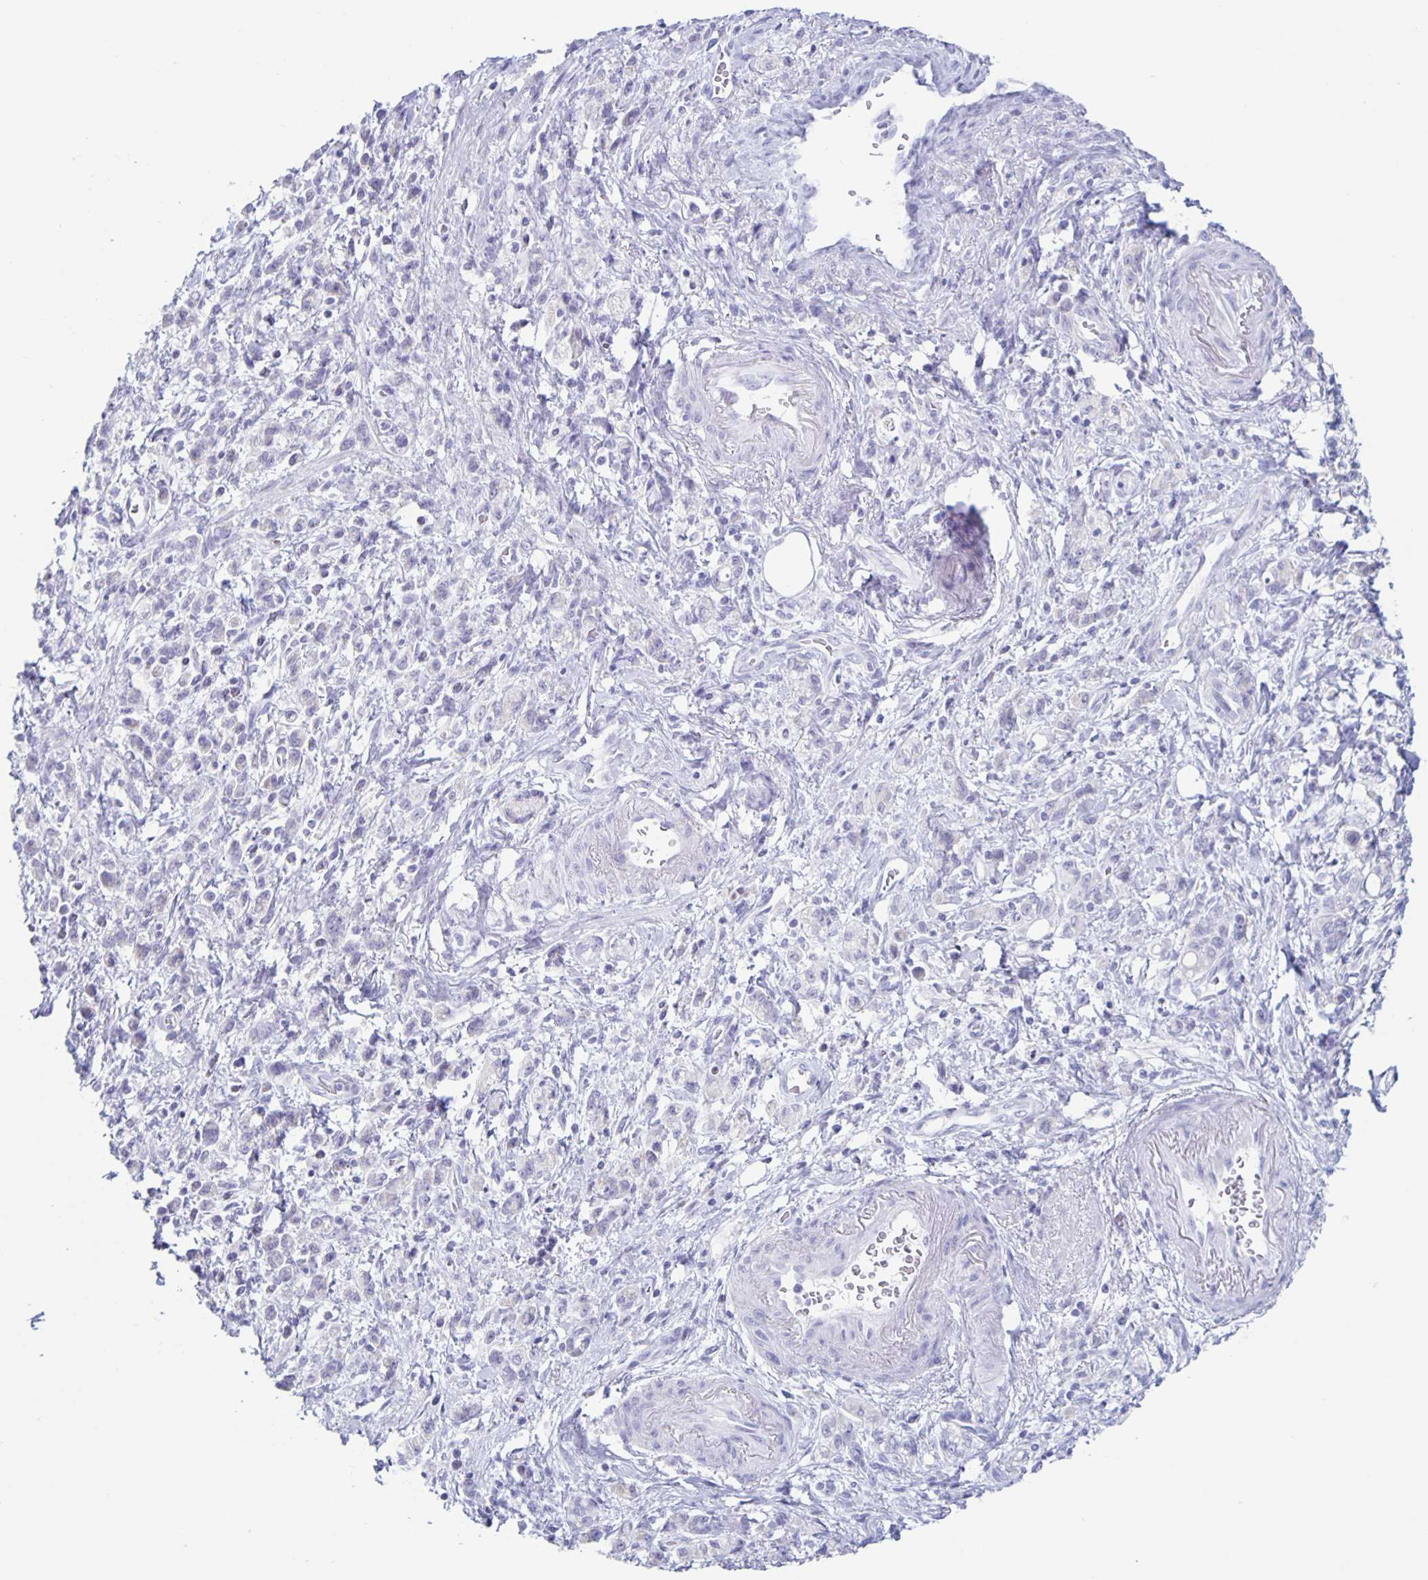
{"staining": {"intensity": "negative", "quantity": "none", "location": "none"}, "tissue": "stomach cancer", "cell_type": "Tumor cells", "image_type": "cancer", "snomed": [{"axis": "morphology", "description": "Adenocarcinoma, NOS"}, {"axis": "topography", "description": "Stomach"}], "caption": "Tumor cells show no significant protein positivity in stomach cancer (adenocarcinoma).", "gene": "CT45A5", "patient": {"sex": "male", "age": 77}}